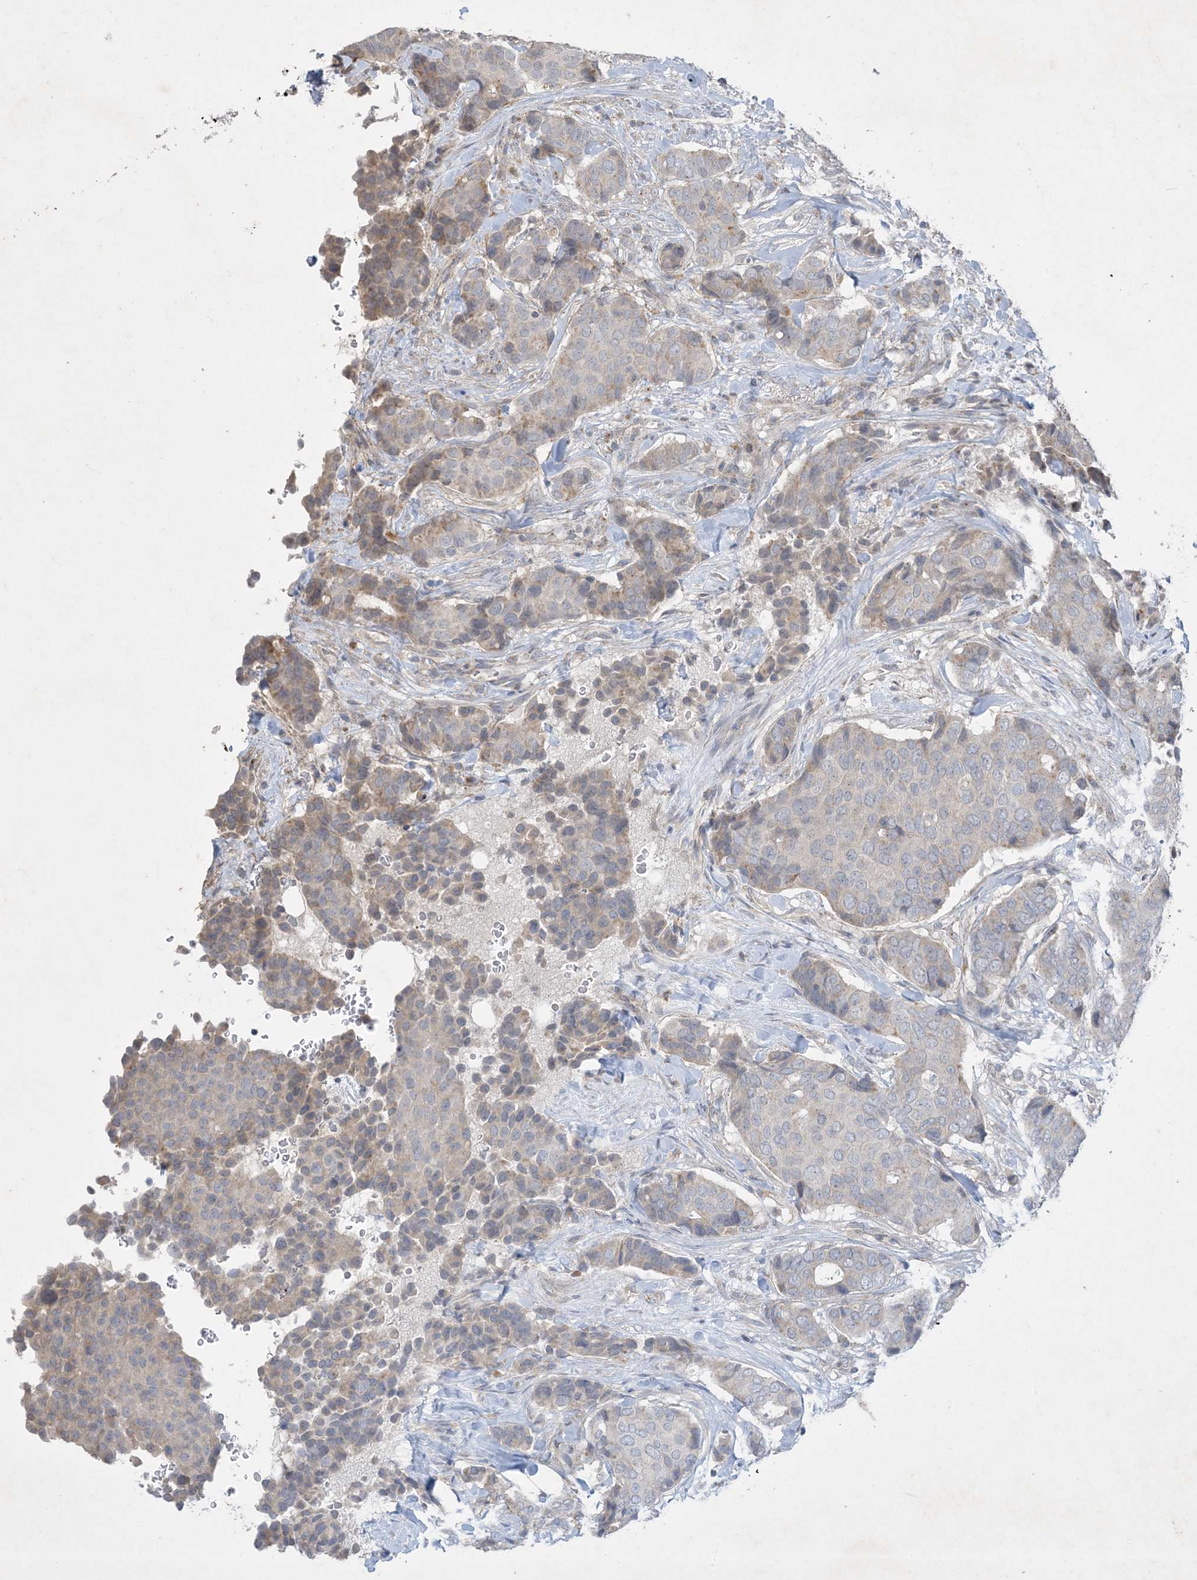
{"staining": {"intensity": "weak", "quantity": "25%-75%", "location": "cytoplasmic/membranous"}, "tissue": "breast cancer", "cell_type": "Tumor cells", "image_type": "cancer", "snomed": [{"axis": "morphology", "description": "Duct carcinoma"}, {"axis": "topography", "description": "Breast"}], "caption": "About 25%-75% of tumor cells in human breast infiltrating ductal carcinoma show weak cytoplasmic/membranous protein positivity as visualized by brown immunohistochemical staining.", "gene": "MRPS18A", "patient": {"sex": "female", "age": 75}}